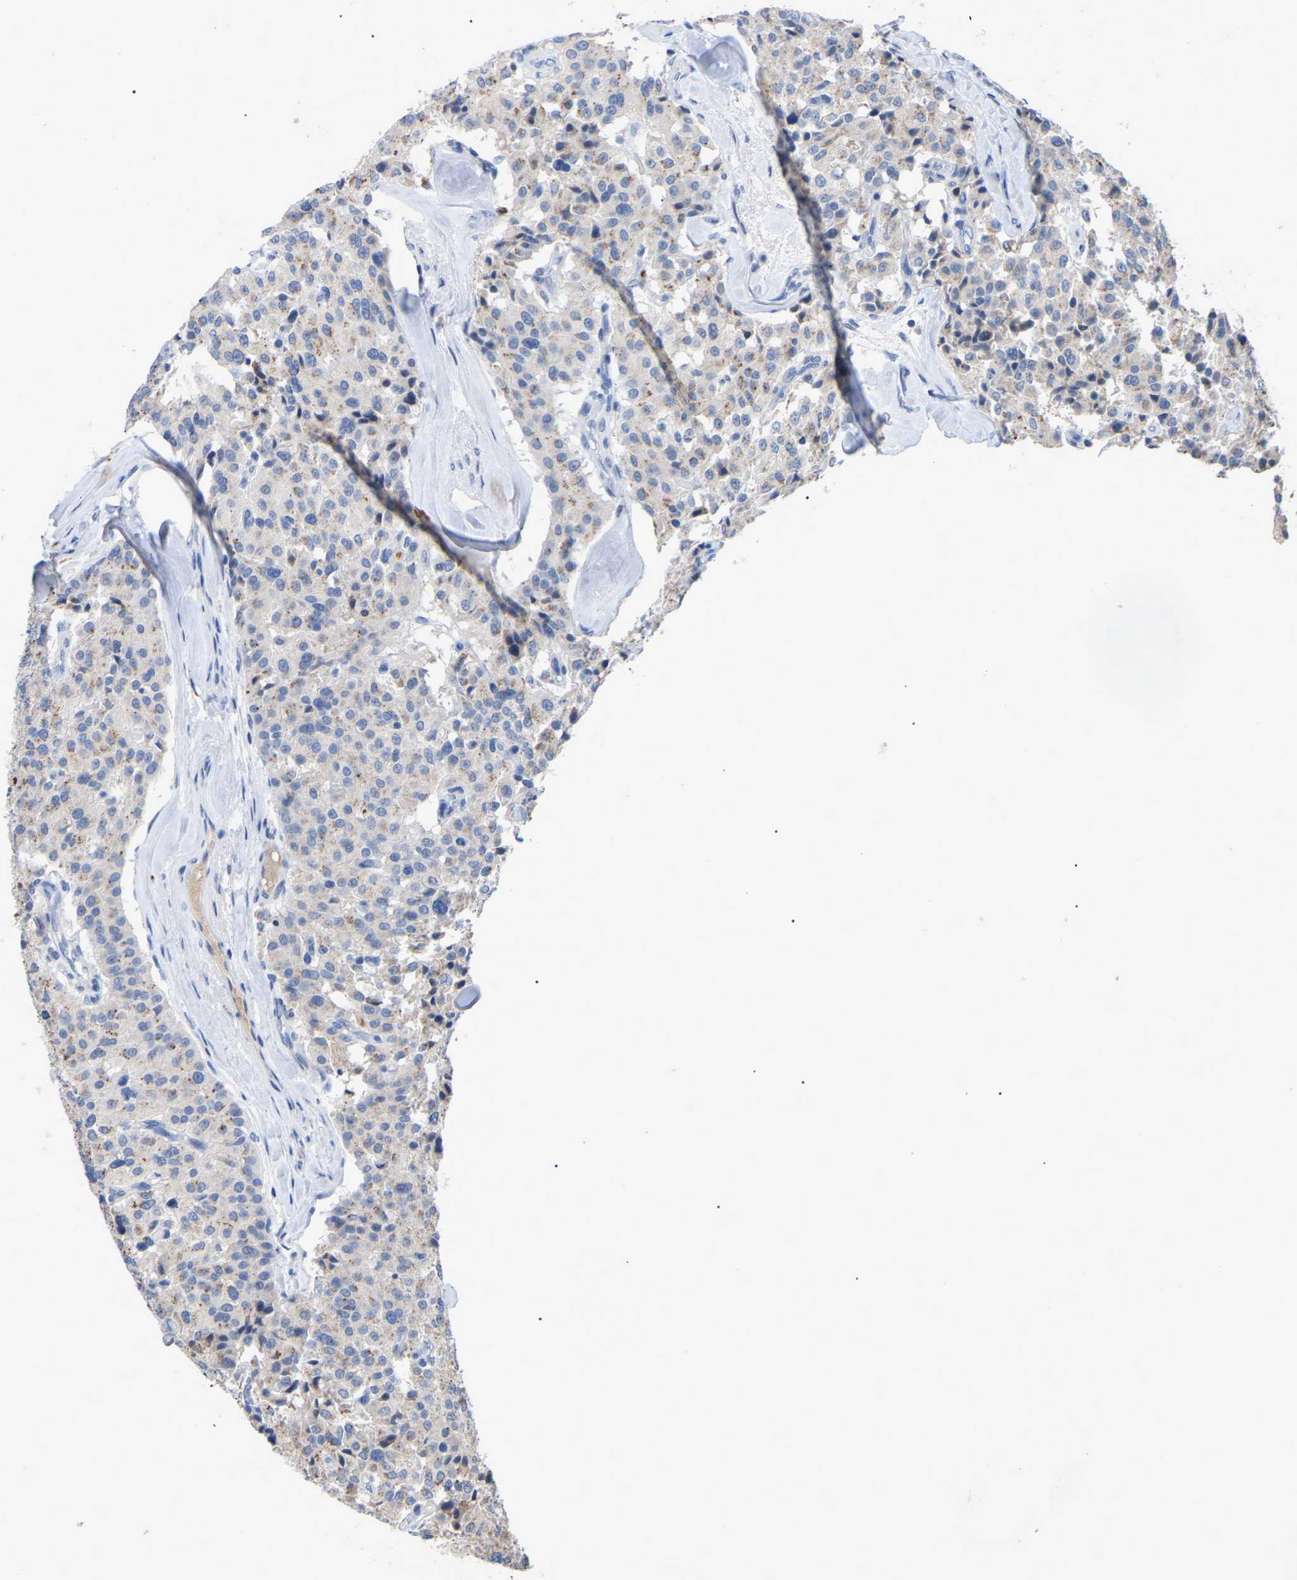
{"staining": {"intensity": "weak", "quantity": "<25%", "location": "cytoplasmic/membranous"}, "tissue": "carcinoid", "cell_type": "Tumor cells", "image_type": "cancer", "snomed": [{"axis": "morphology", "description": "Carcinoid, malignant, NOS"}, {"axis": "topography", "description": "Lung"}], "caption": "Malignant carcinoid was stained to show a protein in brown. There is no significant staining in tumor cells.", "gene": "SMPD2", "patient": {"sex": "male", "age": 30}}